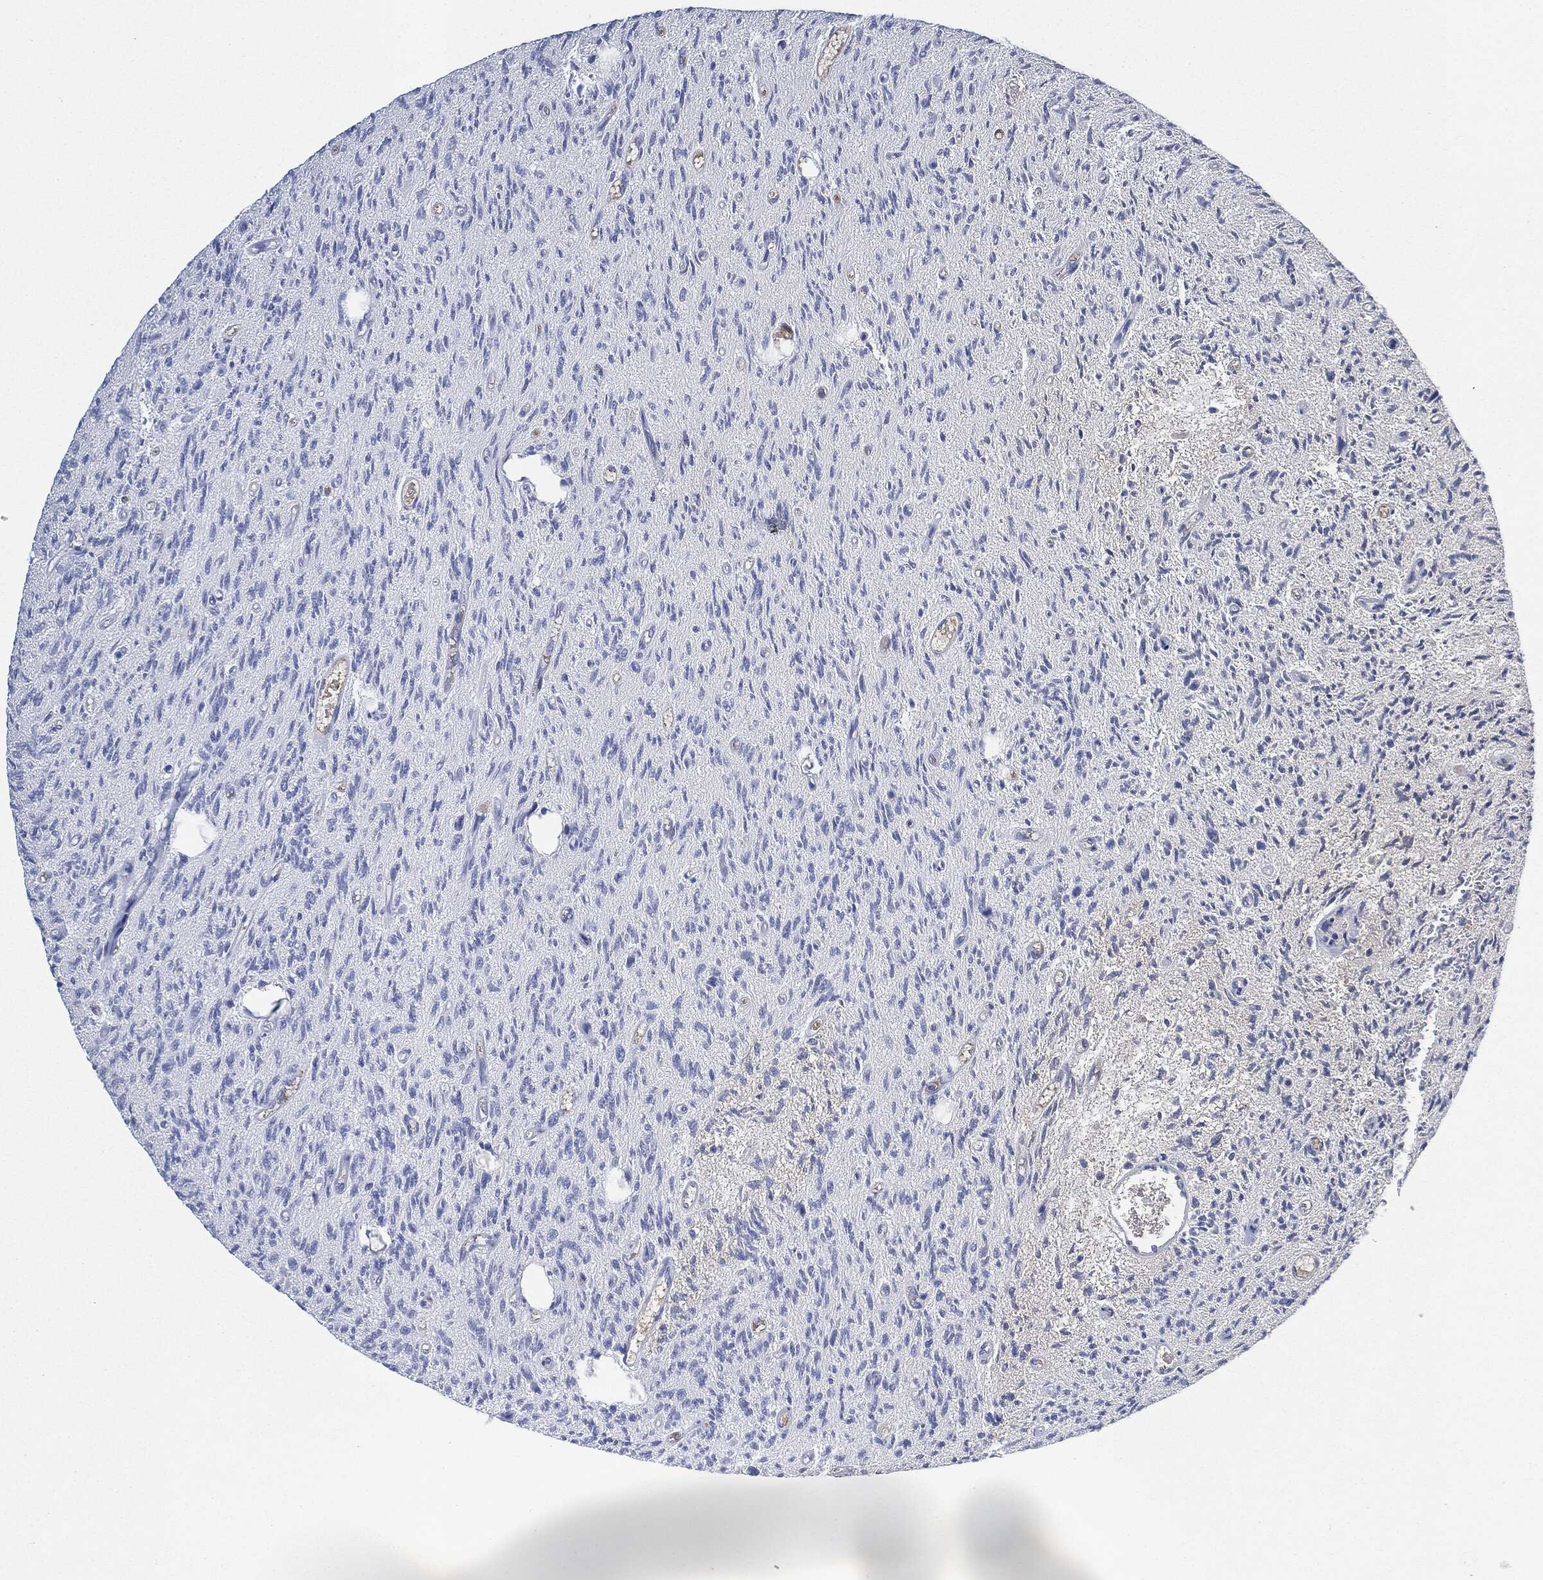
{"staining": {"intensity": "negative", "quantity": "none", "location": "none"}, "tissue": "glioma", "cell_type": "Tumor cells", "image_type": "cancer", "snomed": [{"axis": "morphology", "description": "Glioma, malignant, High grade"}, {"axis": "topography", "description": "Brain"}], "caption": "IHC of glioma shows no positivity in tumor cells.", "gene": "IGLV6-57", "patient": {"sex": "male", "age": 64}}